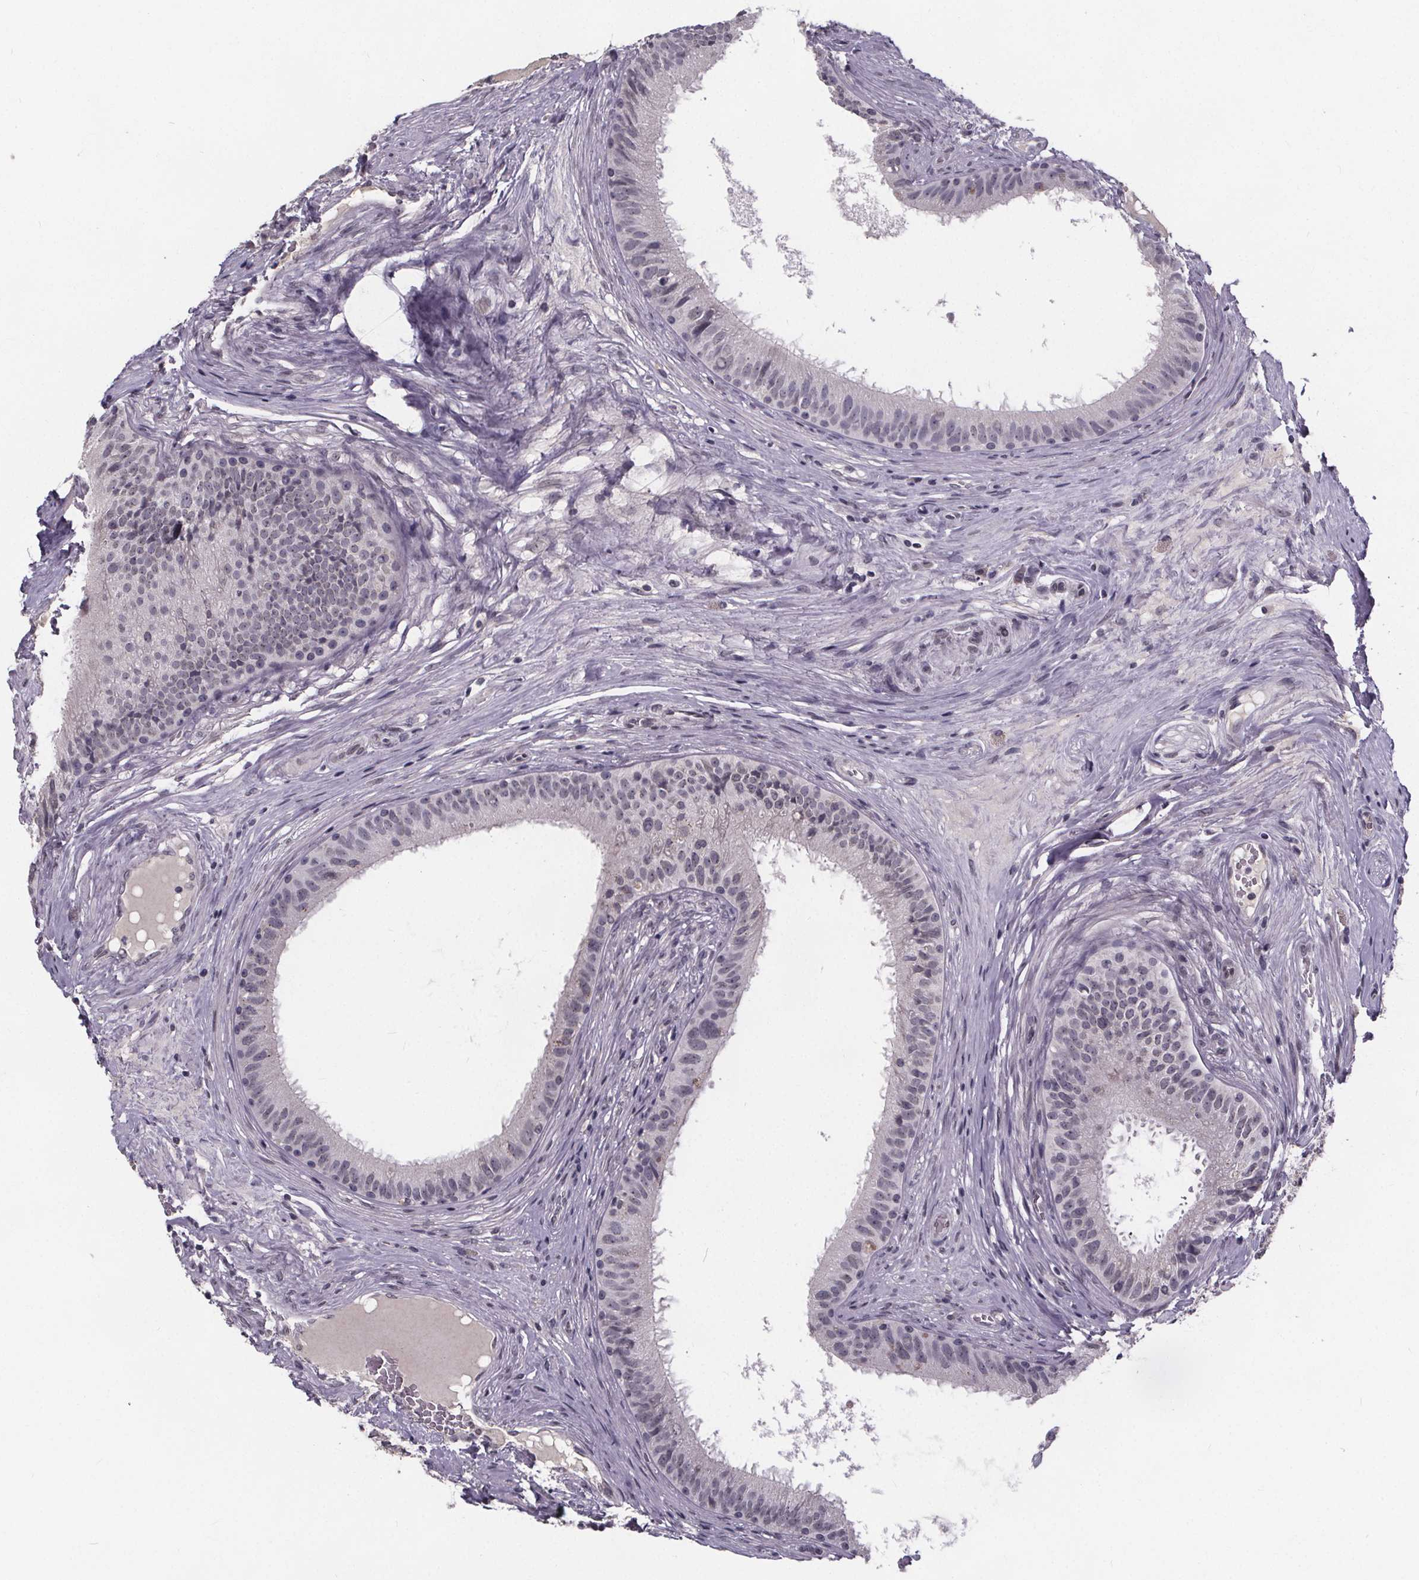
{"staining": {"intensity": "negative", "quantity": "none", "location": "none"}, "tissue": "epididymis", "cell_type": "Glandular cells", "image_type": "normal", "snomed": [{"axis": "morphology", "description": "Normal tissue, NOS"}, {"axis": "topography", "description": "Epididymis"}], "caption": "High power microscopy photomicrograph of an IHC histopathology image of unremarkable epididymis, revealing no significant positivity in glandular cells. Brightfield microscopy of immunohistochemistry (IHC) stained with DAB (brown) and hematoxylin (blue), captured at high magnification.", "gene": "FAM181B", "patient": {"sex": "male", "age": 59}}